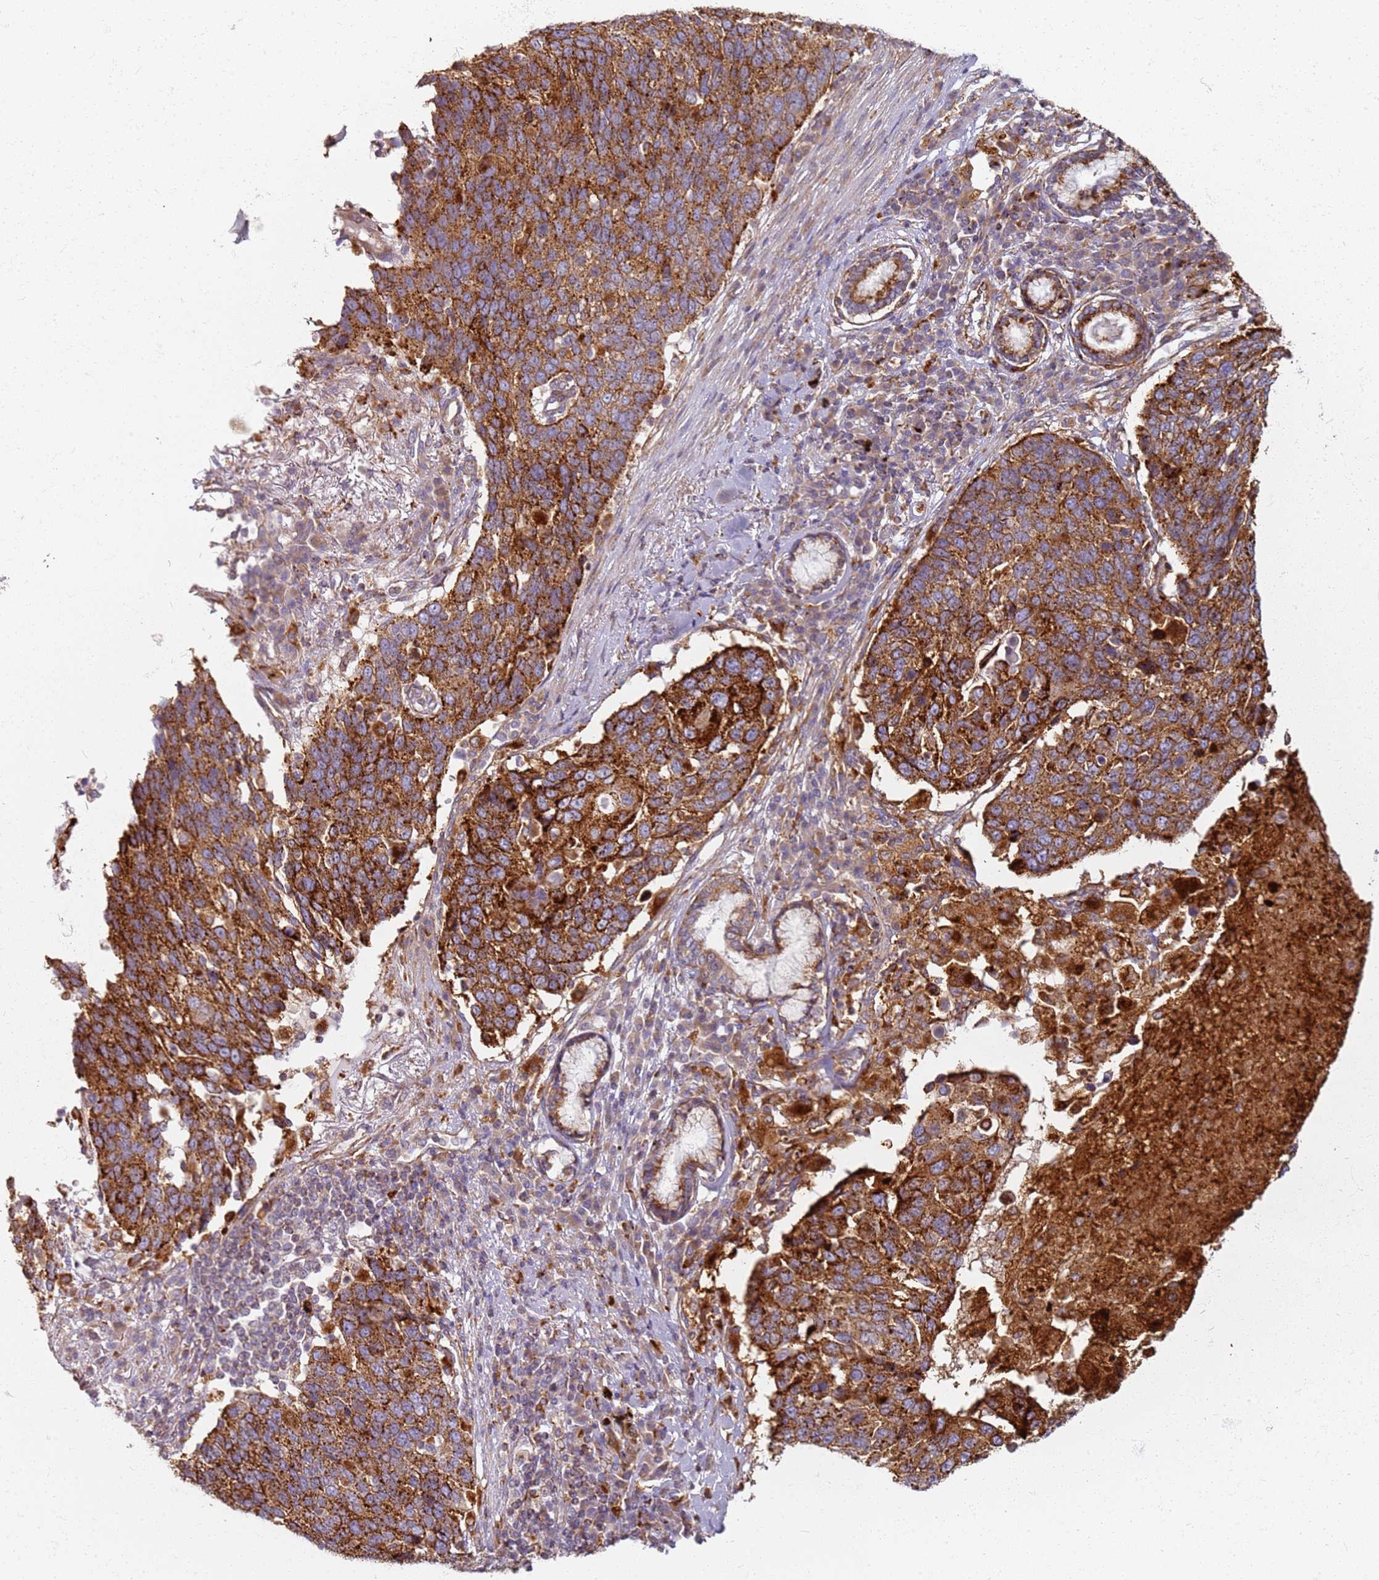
{"staining": {"intensity": "strong", "quantity": ">75%", "location": "cytoplasmic/membranous"}, "tissue": "lung cancer", "cell_type": "Tumor cells", "image_type": "cancer", "snomed": [{"axis": "morphology", "description": "Squamous cell carcinoma, NOS"}, {"axis": "topography", "description": "Lung"}], "caption": "This is an image of immunohistochemistry staining of lung cancer, which shows strong expression in the cytoplasmic/membranous of tumor cells.", "gene": "PROKR2", "patient": {"sex": "male", "age": 66}}